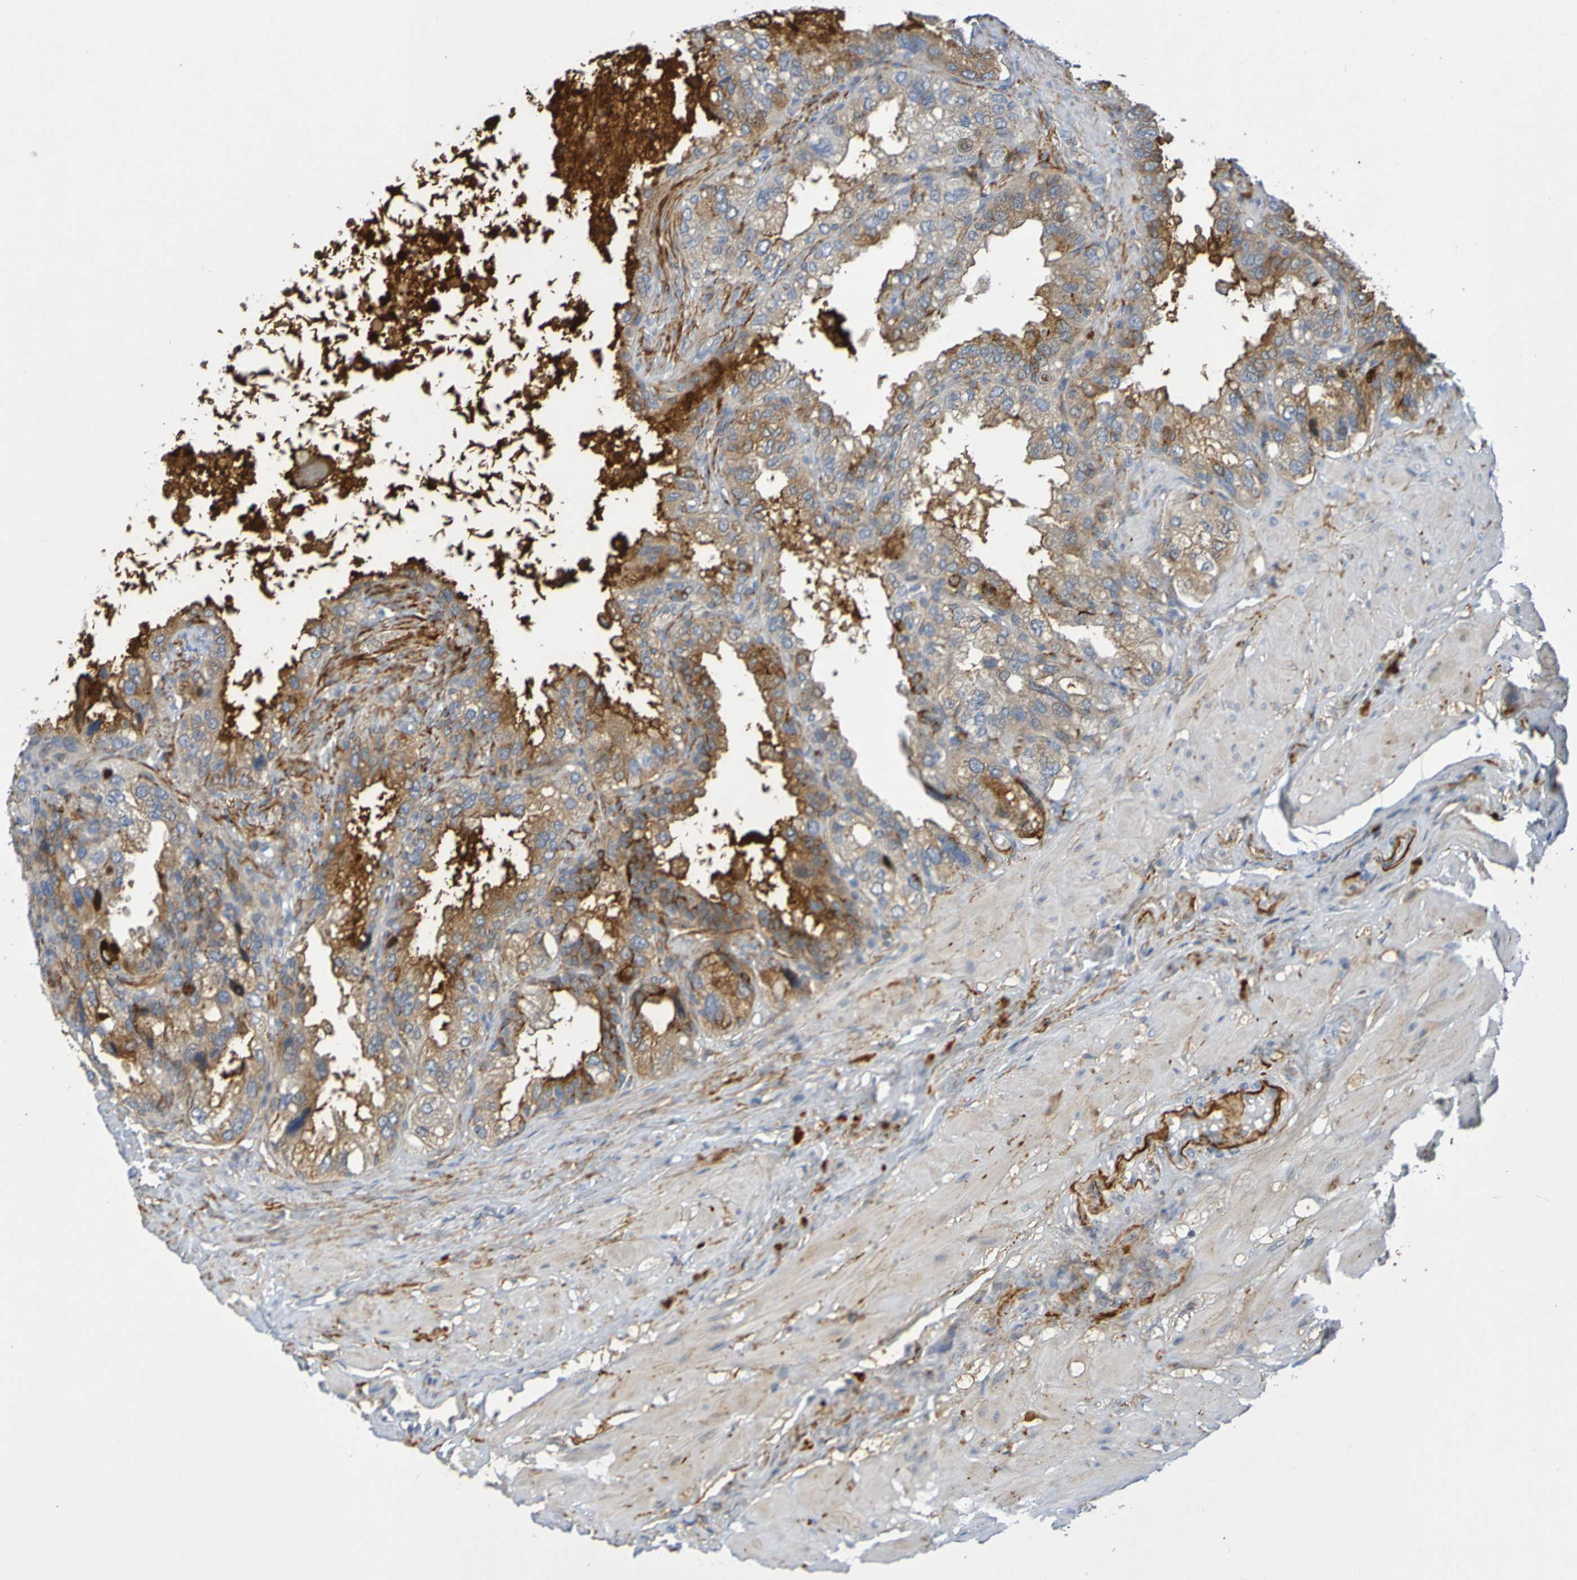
{"staining": {"intensity": "strong", "quantity": "25%-75%", "location": "cytoplasmic/membranous"}, "tissue": "seminal vesicle", "cell_type": "Glandular cells", "image_type": "normal", "snomed": [{"axis": "morphology", "description": "Normal tissue, NOS"}, {"axis": "topography", "description": "Seminal veicle"}], "caption": "An image showing strong cytoplasmic/membranous staining in about 25%-75% of glandular cells in unremarkable seminal vesicle, as visualized by brown immunohistochemical staining.", "gene": "IL10", "patient": {"sex": "male", "age": 68}}